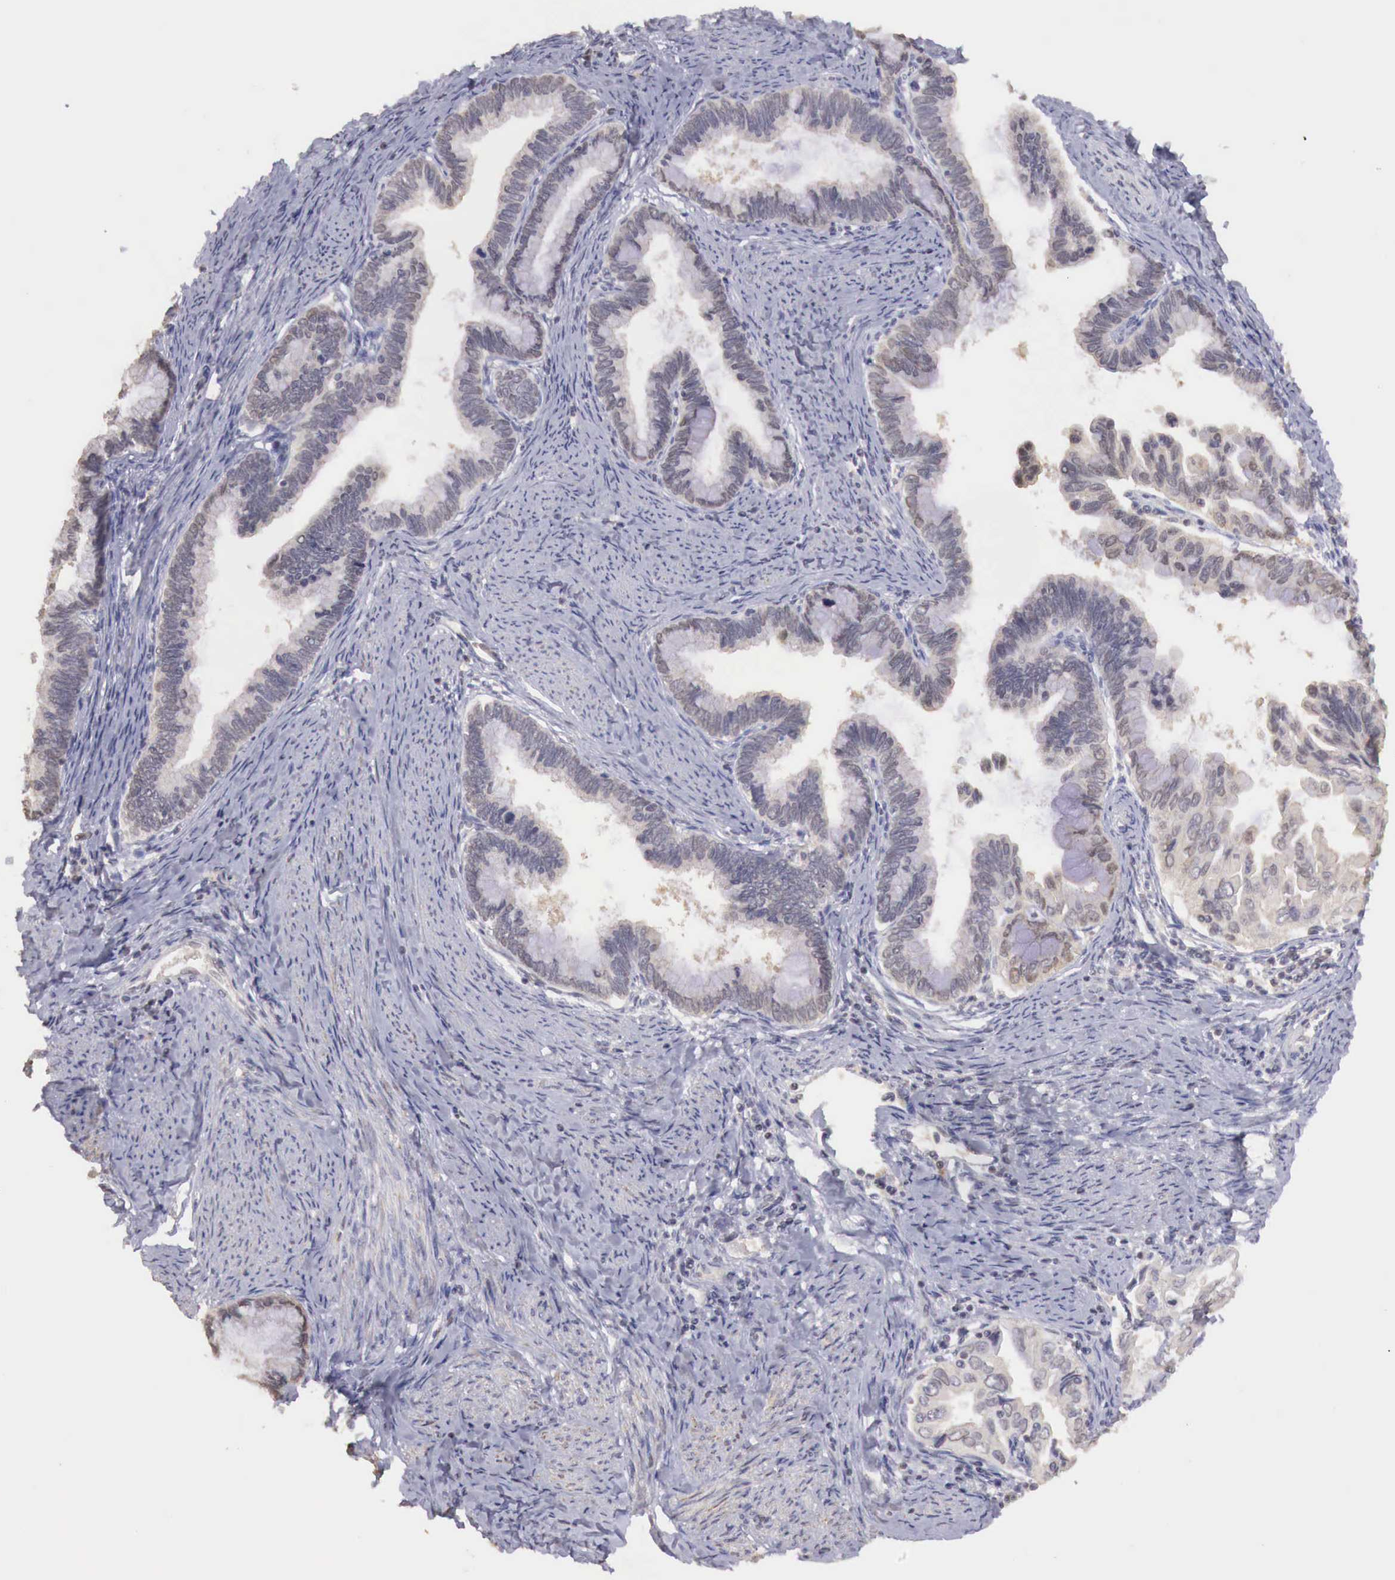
{"staining": {"intensity": "negative", "quantity": "none", "location": "none"}, "tissue": "cervical cancer", "cell_type": "Tumor cells", "image_type": "cancer", "snomed": [{"axis": "morphology", "description": "Adenocarcinoma, NOS"}, {"axis": "topography", "description": "Cervix"}], "caption": "Tumor cells show no significant expression in cervical cancer (adenocarcinoma). (Brightfield microscopy of DAB (3,3'-diaminobenzidine) IHC at high magnification).", "gene": "TBC1D9", "patient": {"sex": "female", "age": 49}}